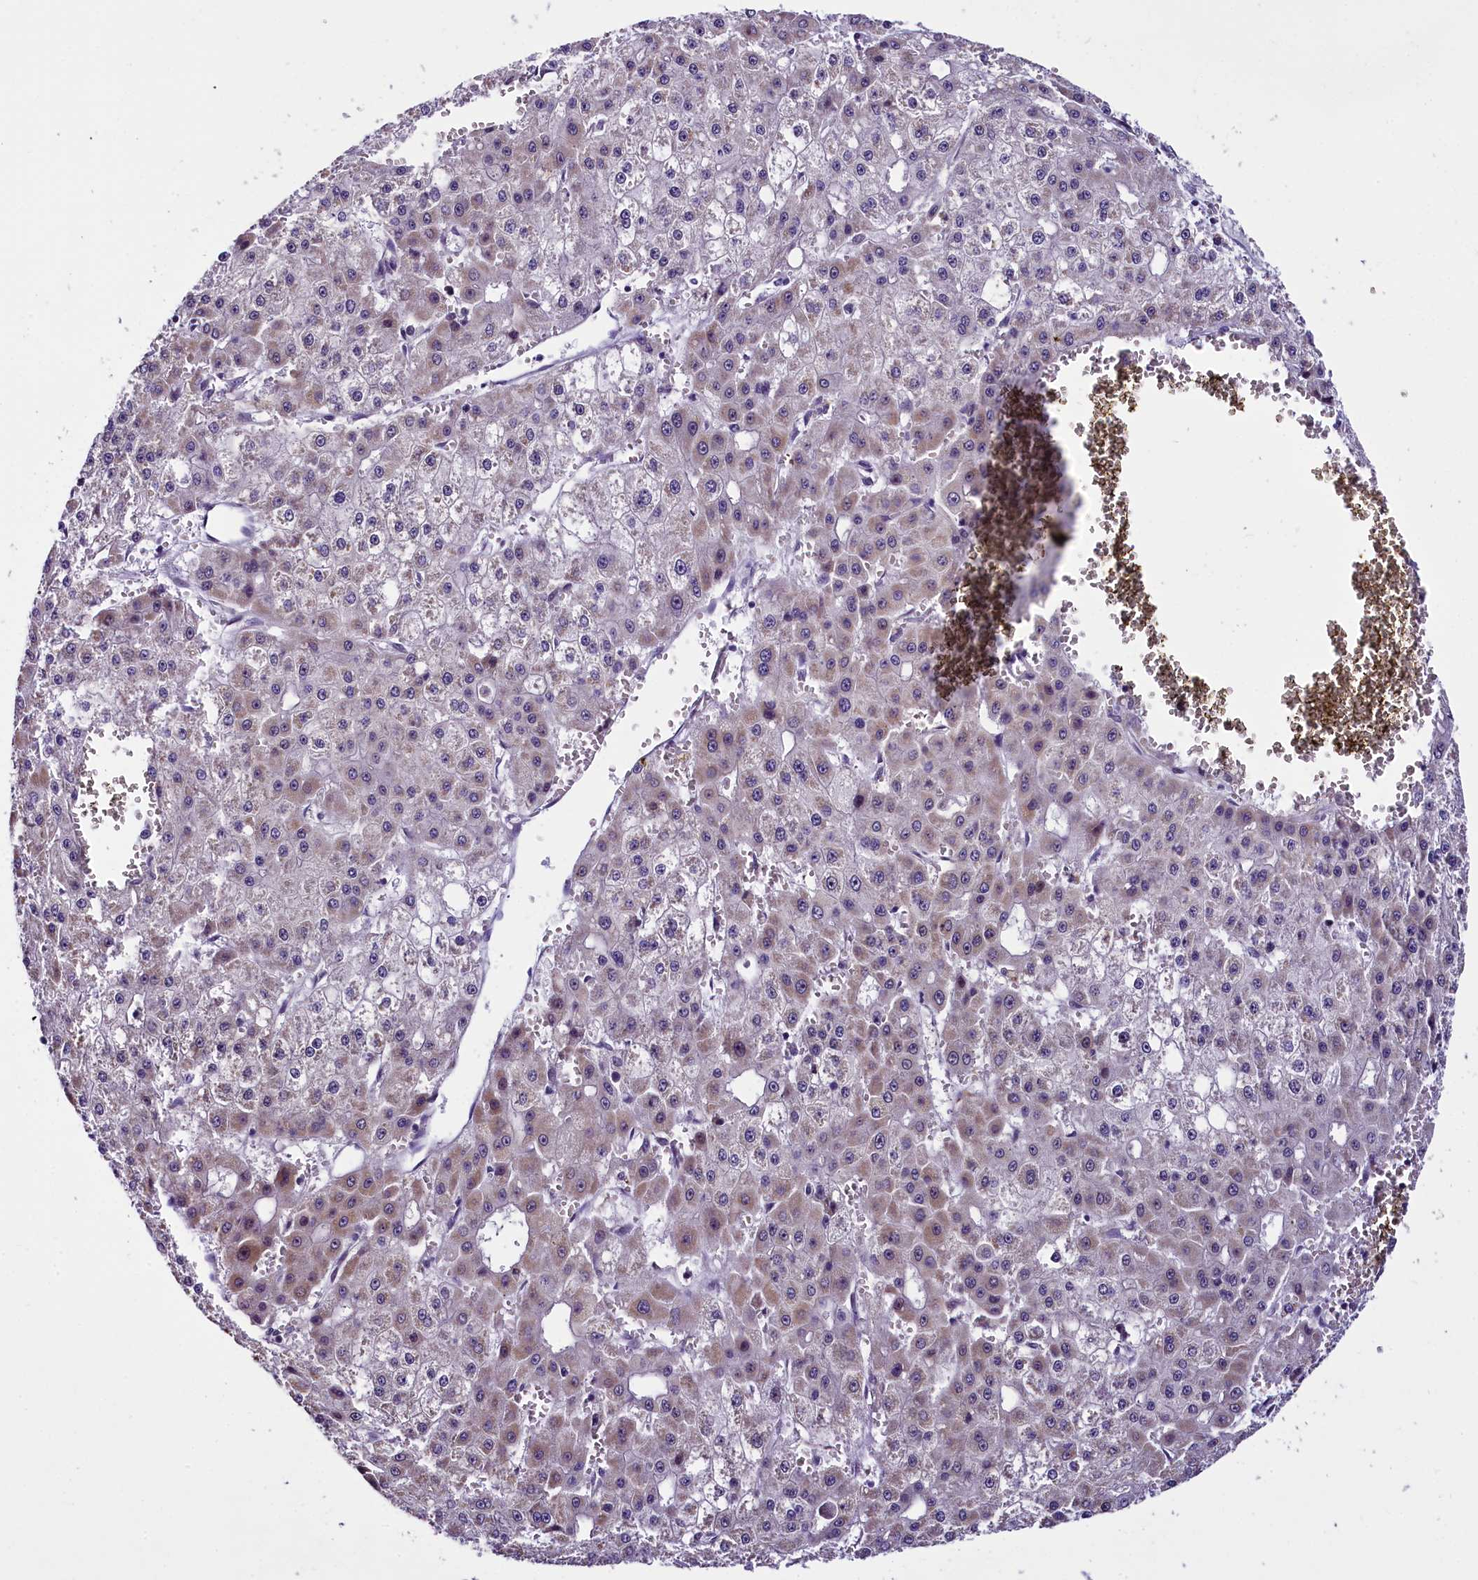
{"staining": {"intensity": "moderate", "quantity": "25%-75%", "location": "cytoplasmic/membranous"}, "tissue": "liver cancer", "cell_type": "Tumor cells", "image_type": "cancer", "snomed": [{"axis": "morphology", "description": "Carcinoma, Hepatocellular, NOS"}, {"axis": "topography", "description": "Liver"}], "caption": "Immunohistochemistry (IHC) image of hepatocellular carcinoma (liver) stained for a protein (brown), which exhibits medium levels of moderate cytoplasmic/membranous expression in about 25%-75% of tumor cells.", "gene": "RPUSD2", "patient": {"sex": "male", "age": 47}}